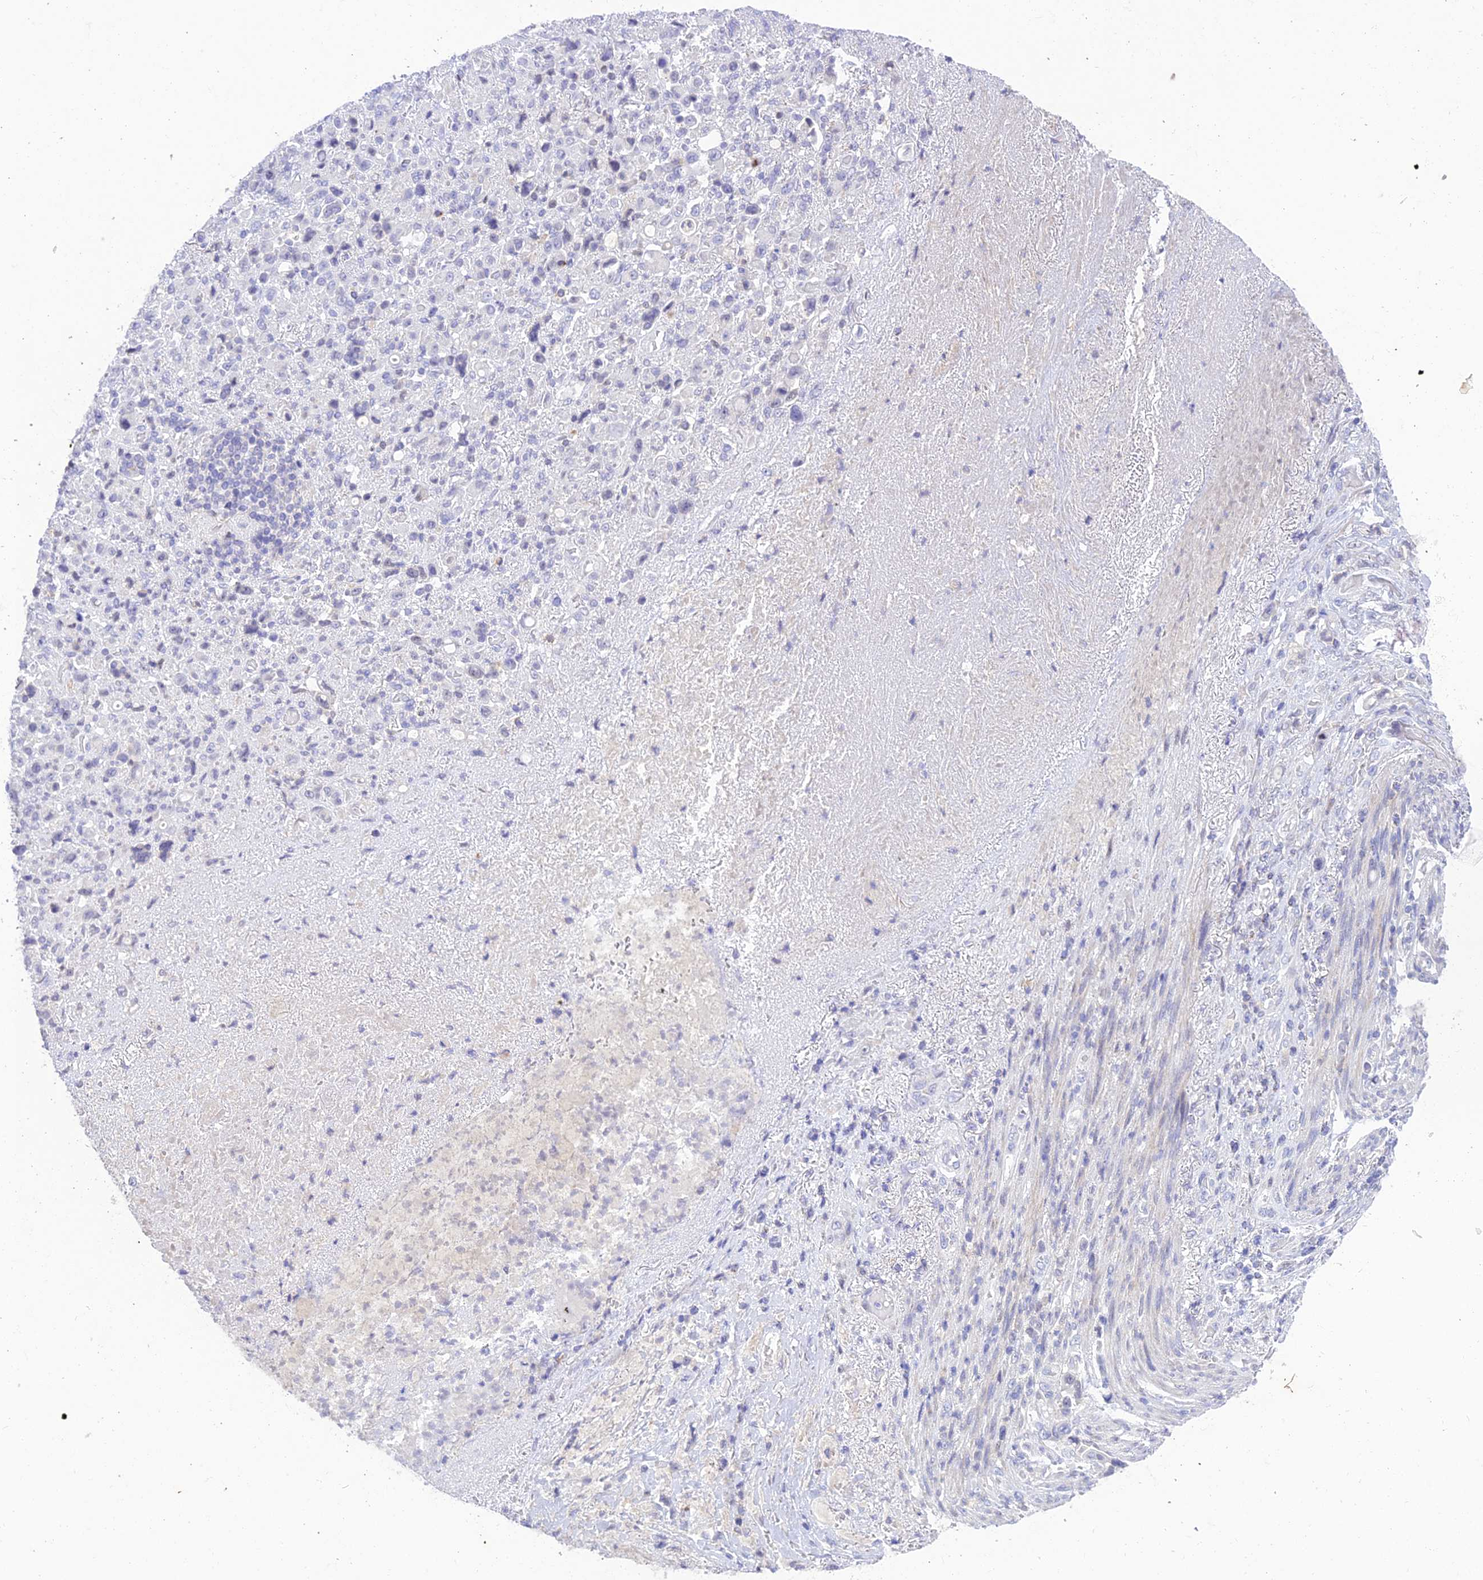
{"staining": {"intensity": "negative", "quantity": "none", "location": "none"}, "tissue": "stomach cancer", "cell_type": "Tumor cells", "image_type": "cancer", "snomed": [{"axis": "morphology", "description": "Normal tissue, NOS"}, {"axis": "morphology", "description": "Adenocarcinoma, NOS"}, {"axis": "topography", "description": "Stomach"}], "caption": "Immunohistochemistry (IHC) image of human stomach adenocarcinoma stained for a protein (brown), which displays no staining in tumor cells. The staining is performed using DAB brown chromogen with nuclei counter-stained in using hematoxylin.", "gene": "BMT2", "patient": {"sex": "female", "age": 79}}